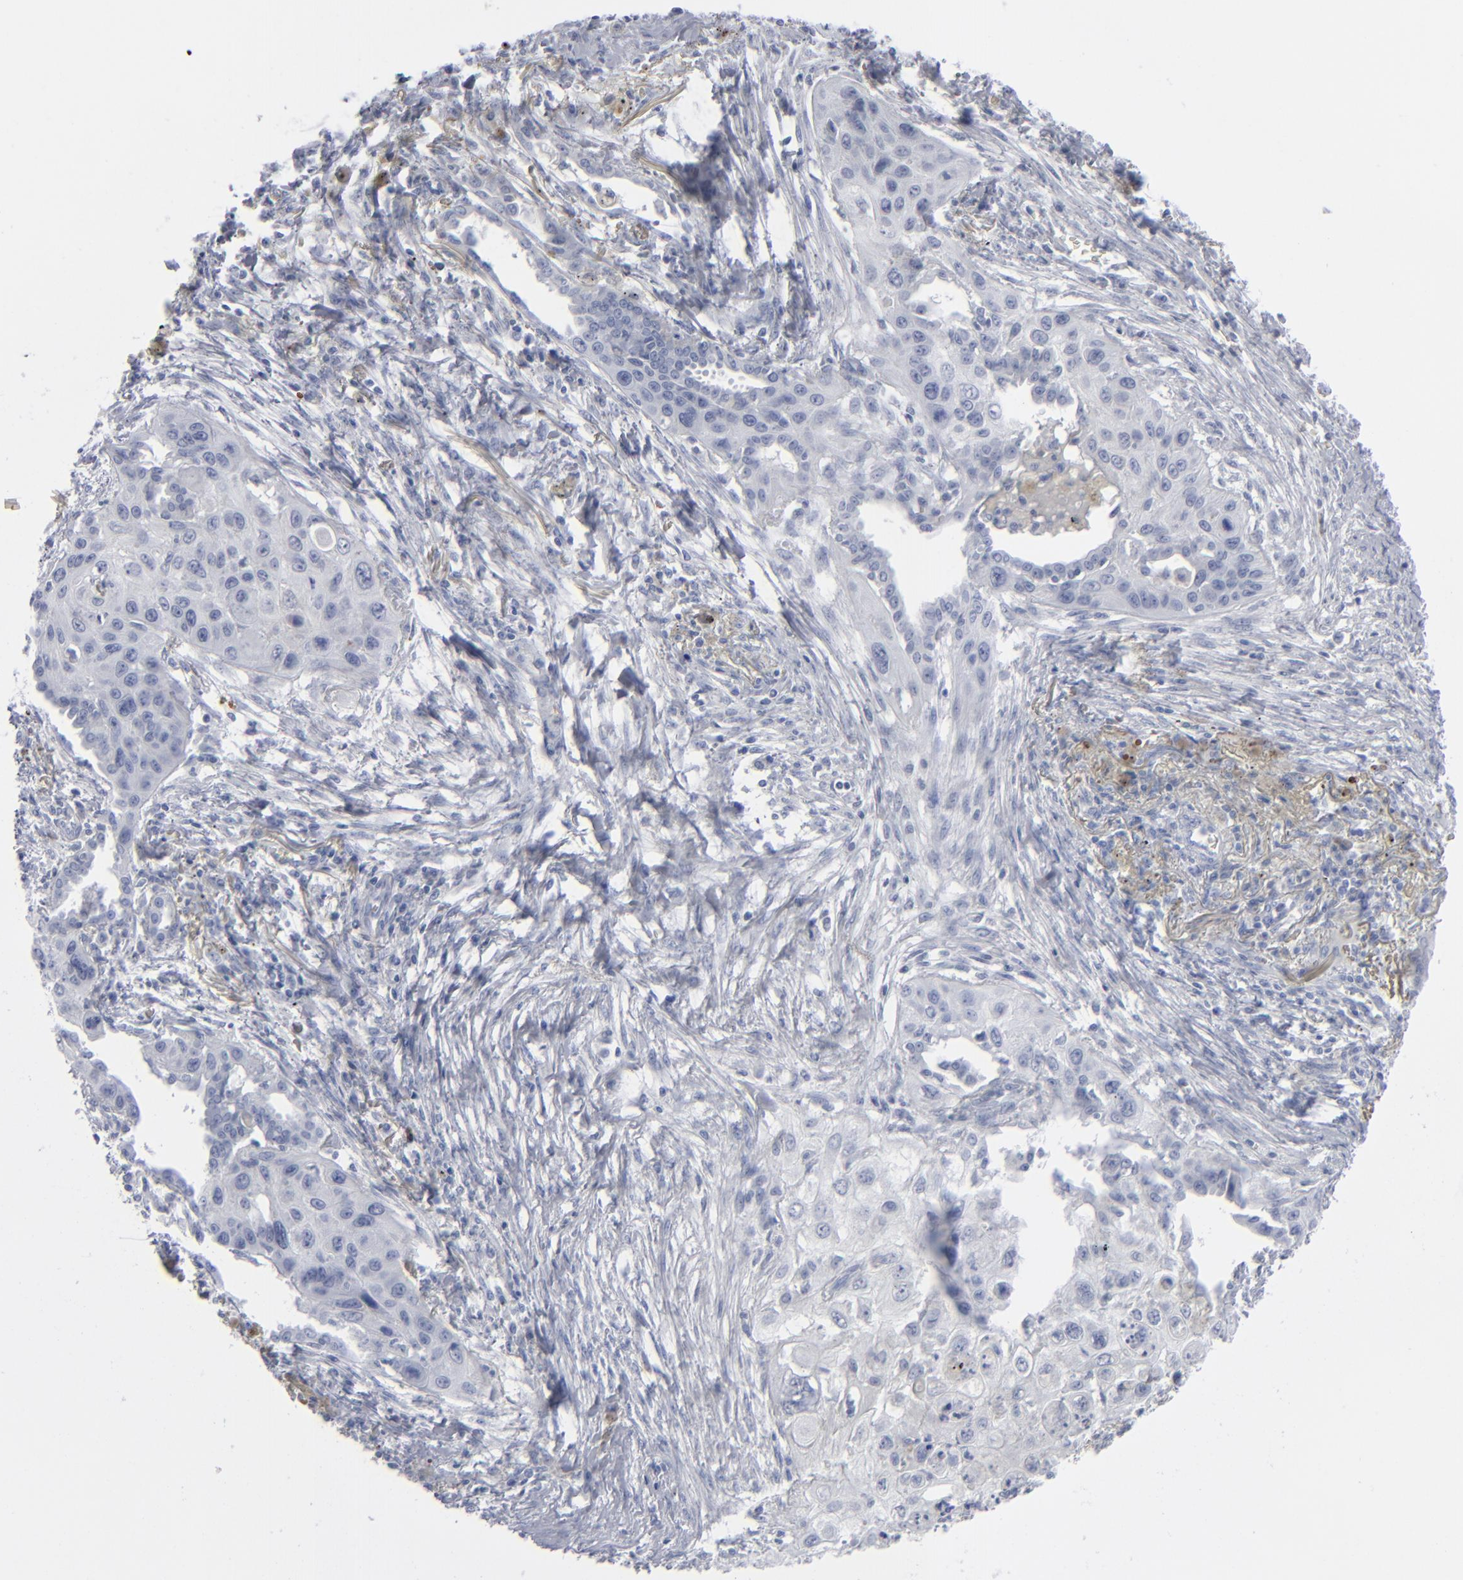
{"staining": {"intensity": "negative", "quantity": "none", "location": "none"}, "tissue": "lung cancer", "cell_type": "Tumor cells", "image_type": "cancer", "snomed": [{"axis": "morphology", "description": "Squamous cell carcinoma, NOS"}, {"axis": "topography", "description": "Lung"}], "caption": "Human squamous cell carcinoma (lung) stained for a protein using immunohistochemistry (IHC) demonstrates no positivity in tumor cells.", "gene": "MSLN", "patient": {"sex": "male", "age": 71}}